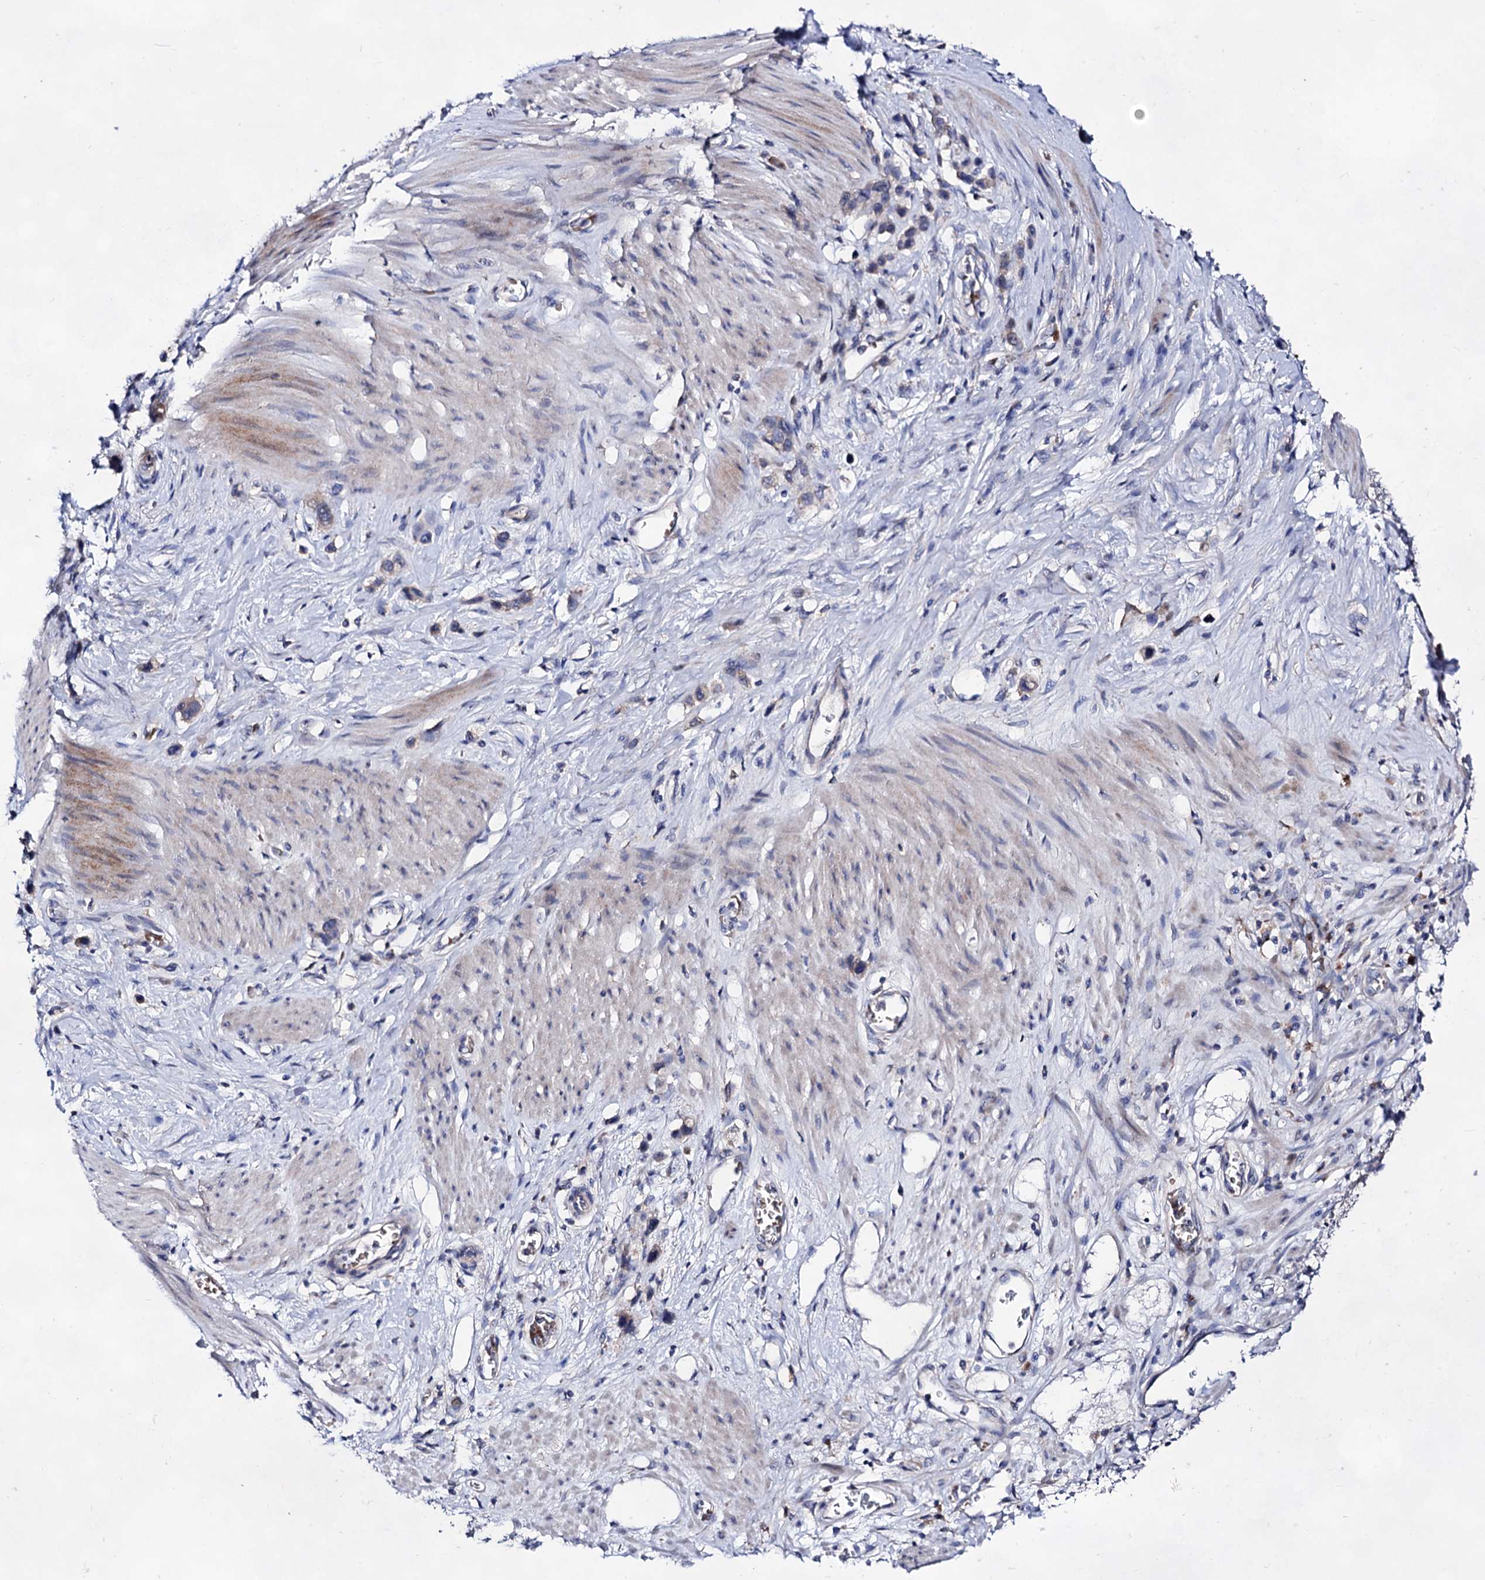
{"staining": {"intensity": "negative", "quantity": "none", "location": "none"}, "tissue": "stomach cancer", "cell_type": "Tumor cells", "image_type": "cancer", "snomed": [{"axis": "morphology", "description": "Adenocarcinoma, NOS"}, {"axis": "morphology", "description": "Adenocarcinoma, High grade"}, {"axis": "topography", "description": "Stomach, upper"}, {"axis": "topography", "description": "Stomach, lower"}], "caption": "IHC histopathology image of neoplastic tissue: human stomach cancer stained with DAB (3,3'-diaminobenzidine) reveals no significant protein positivity in tumor cells.", "gene": "PLIN1", "patient": {"sex": "female", "age": 65}}